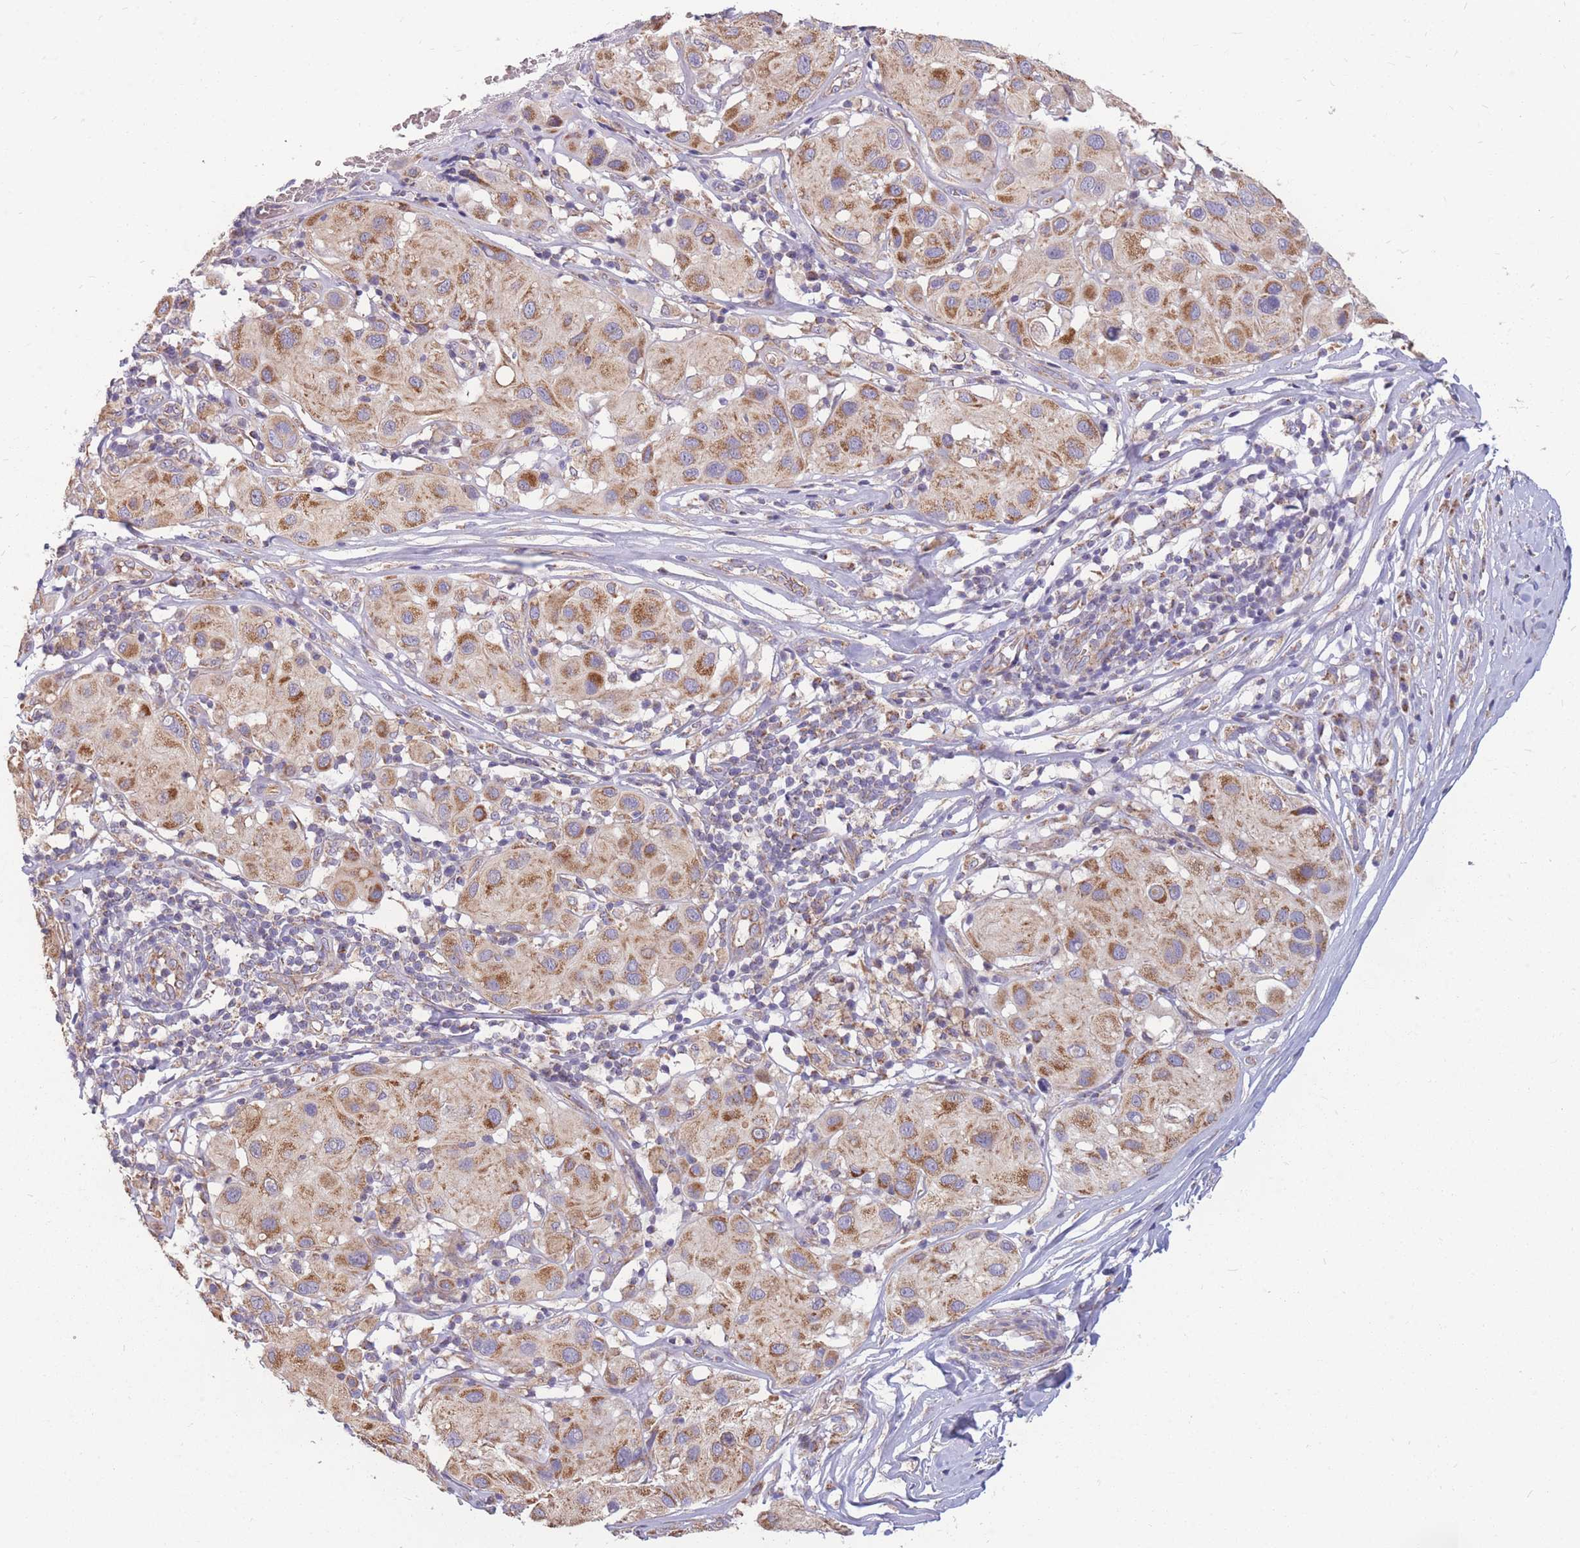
{"staining": {"intensity": "strong", "quantity": "25%-75%", "location": "cytoplasmic/membranous"}, "tissue": "melanoma", "cell_type": "Tumor cells", "image_type": "cancer", "snomed": [{"axis": "morphology", "description": "Malignant melanoma, Metastatic site"}, {"axis": "topography", "description": "Skin"}], "caption": "Protein staining by IHC displays strong cytoplasmic/membranous positivity in approximately 25%-75% of tumor cells in malignant melanoma (metastatic site). Nuclei are stained in blue.", "gene": "MRPS9", "patient": {"sex": "male", "age": 41}}